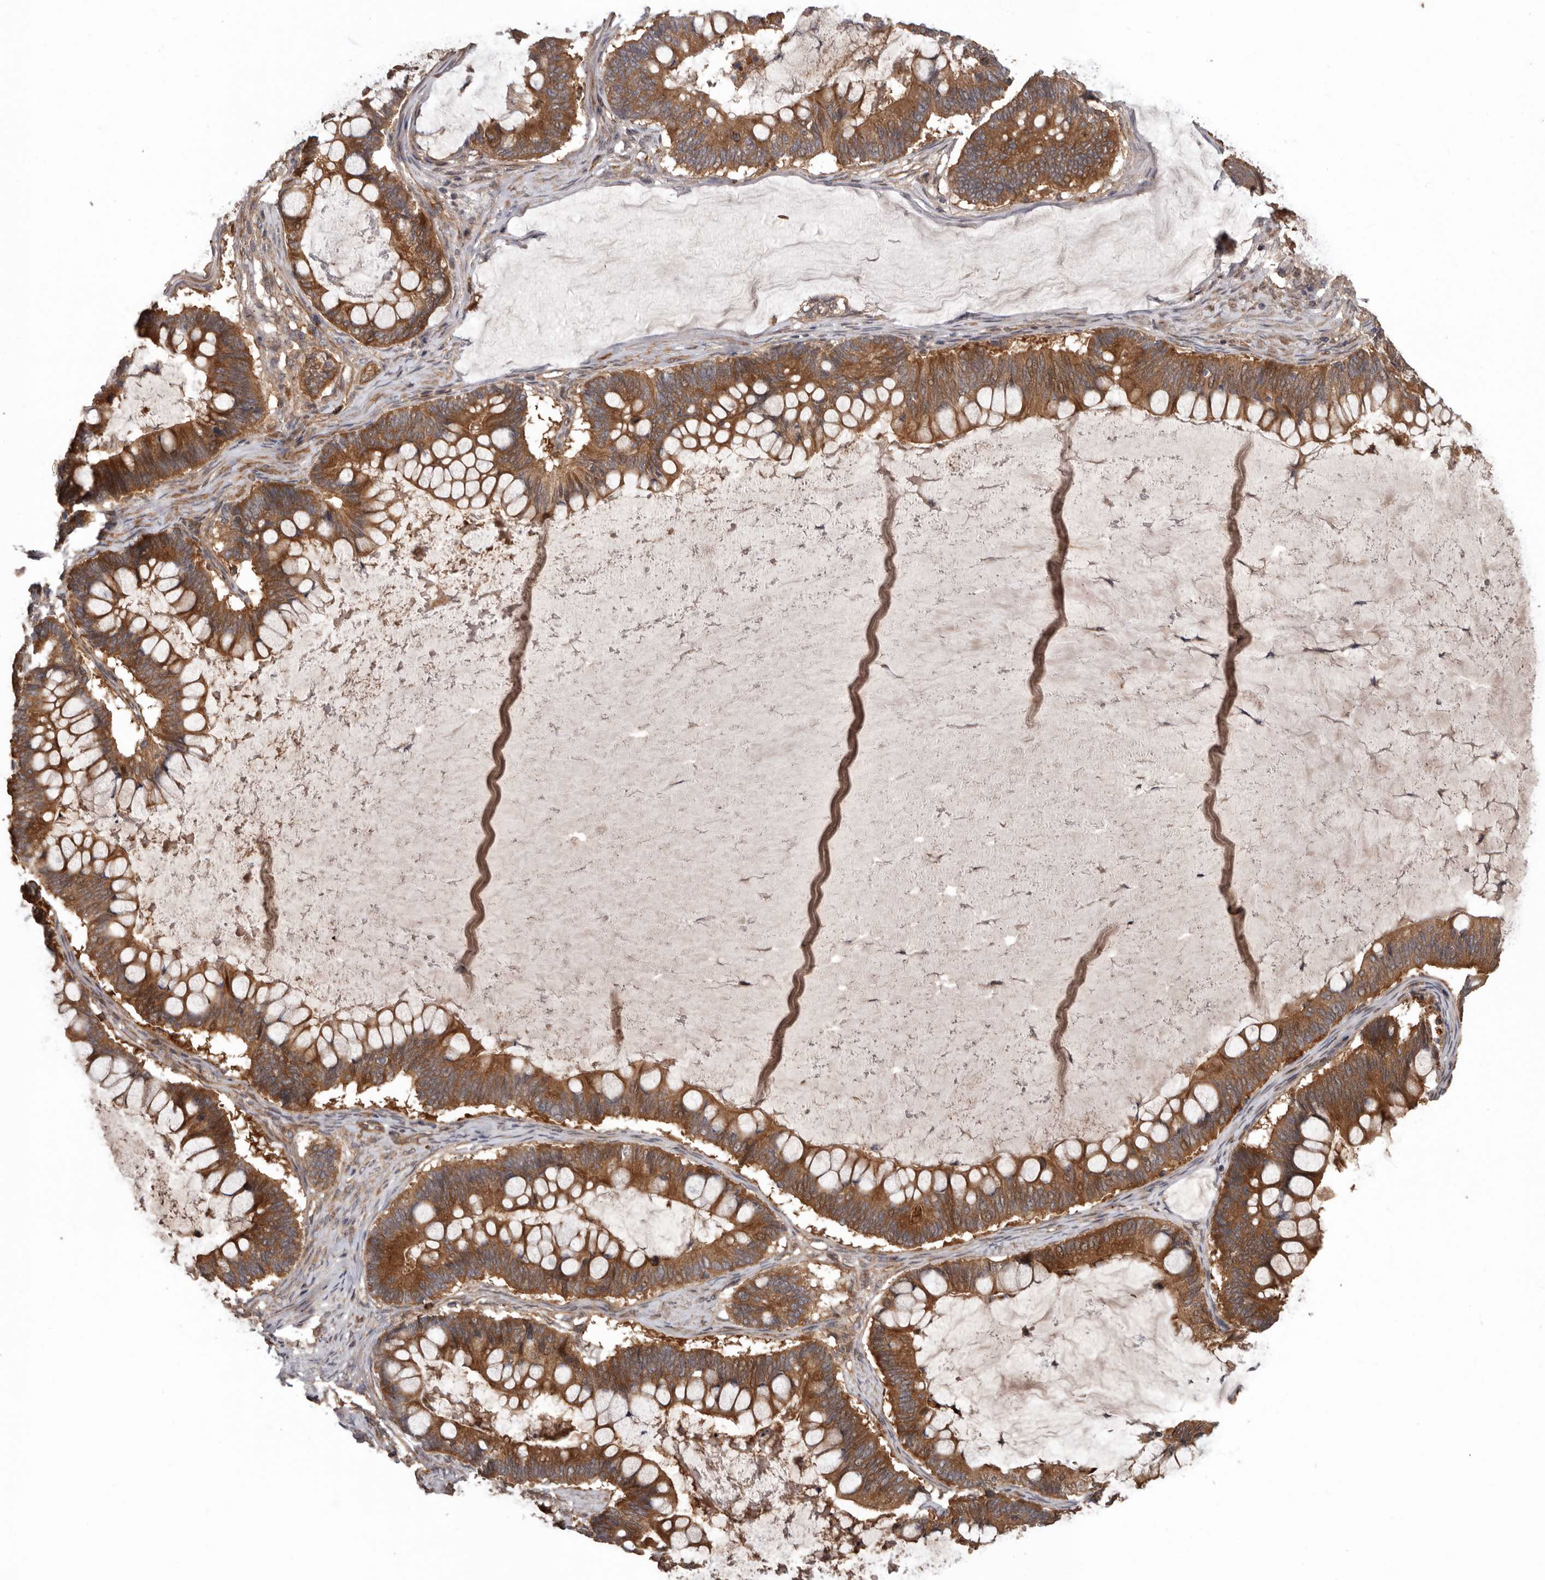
{"staining": {"intensity": "moderate", "quantity": ">75%", "location": "cytoplasmic/membranous"}, "tissue": "ovarian cancer", "cell_type": "Tumor cells", "image_type": "cancer", "snomed": [{"axis": "morphology", "description": "Cystadenocarcinoma, mucinous, NOS"}, {"axis": "topography", "description": "Ovary"}], "caption": "Immunohistochemistry staining of ovarian cancer (mucinous cystadenocarcinoma), which reveals medium levels of moderate cytoplasmic/membranous expression in about >75% of tumor cells indicating moderate cytoplasmic/membranous protein expression. The staining was performed using DAB (3,3'-diaminobenzidine) (brown) for protein detection and nuclei were counterstained in hematoxylin (blue).", "gene": "ARHGEF5", "patient": {"sex": "female", "age": 61}}